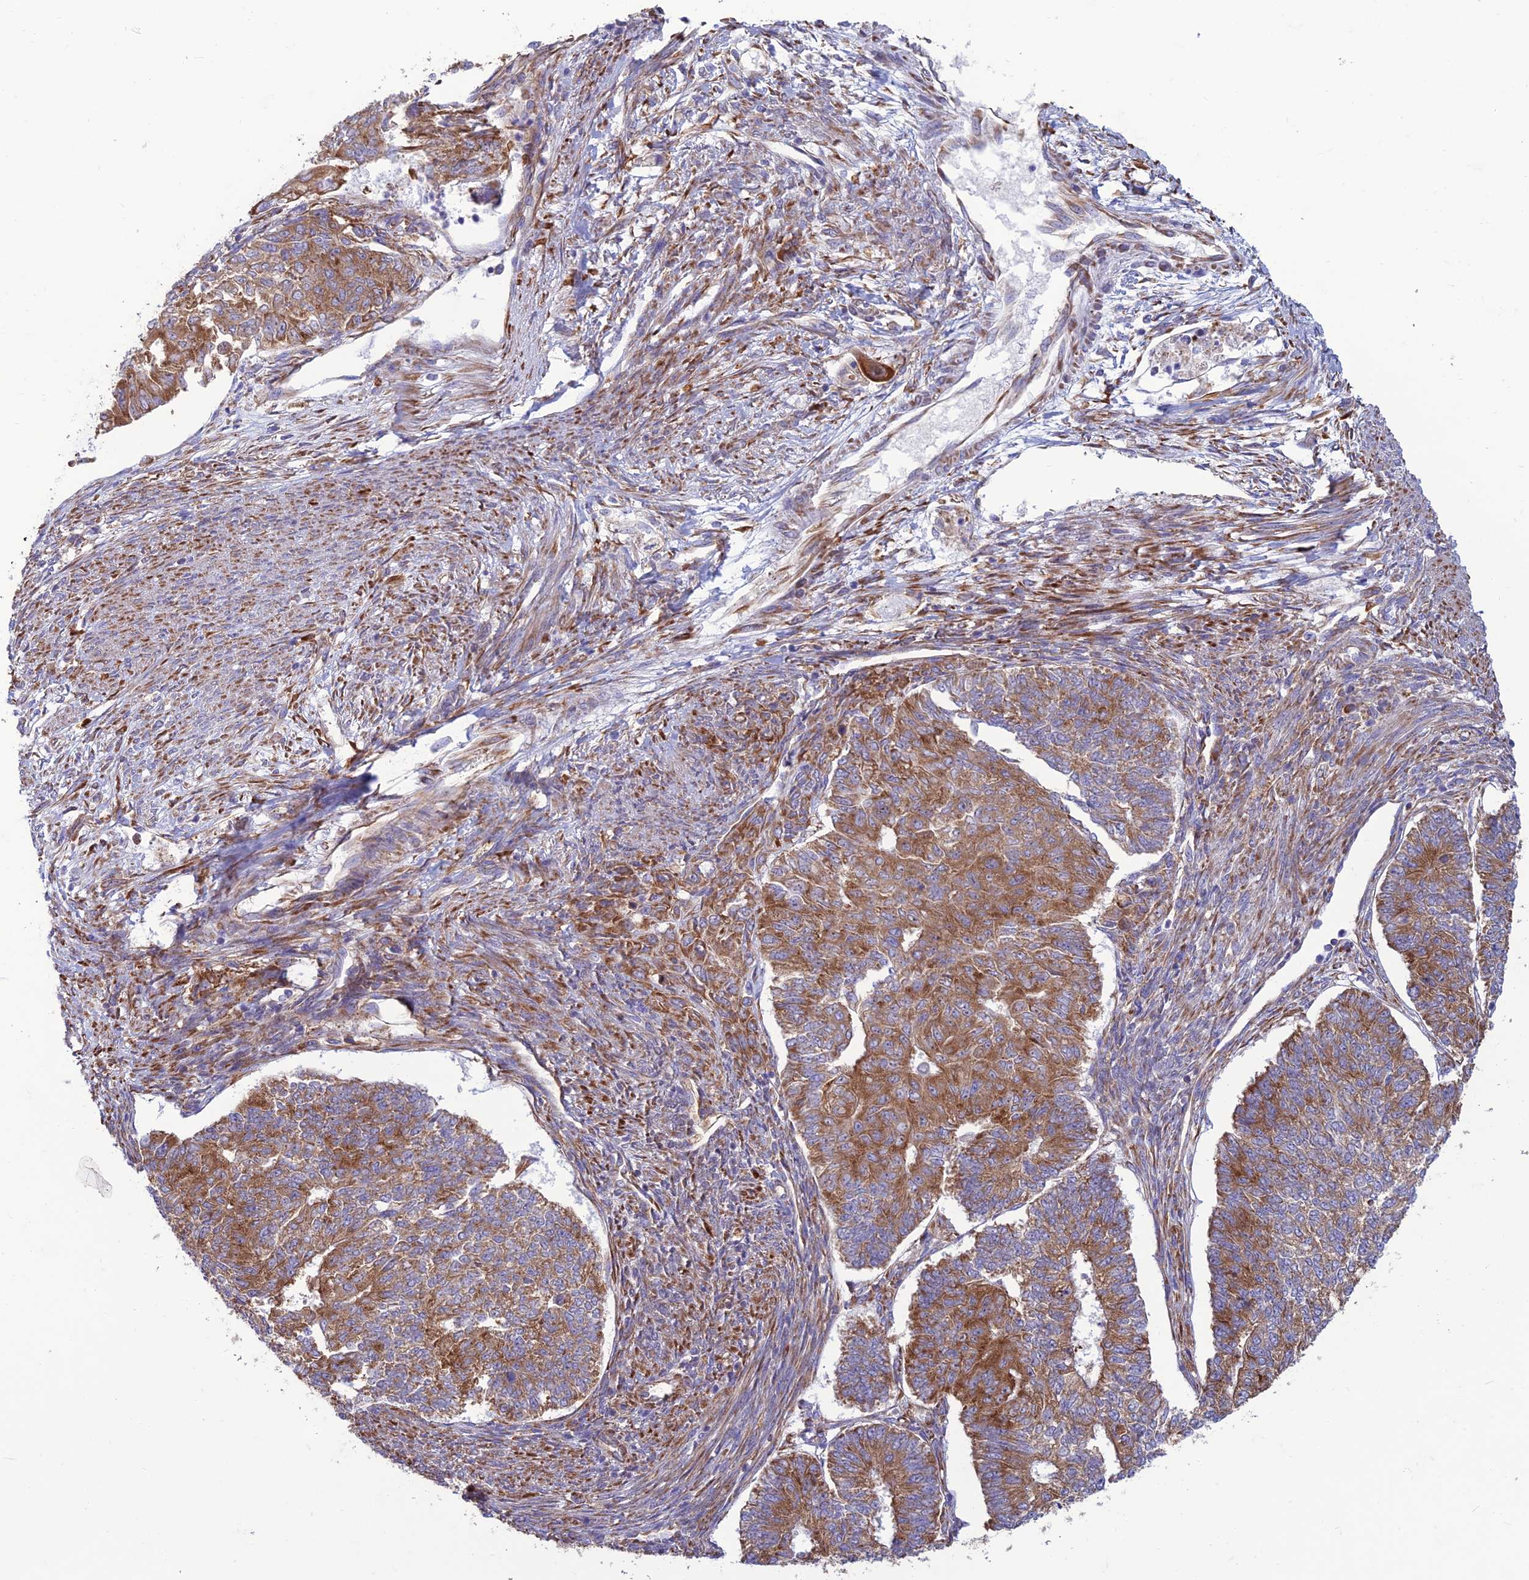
{"staining": {"intensity": "moderate", "quantity": ">75%", "location": "cytoplasmic/membranous"}, "tissue": "endometrial cancer", "cell_type": "Tumor cells", "image_type": "cancer", "snomed": [{"axis": "morphology", "description": "Adenocarcinoma, NOS"}, {"axis": "topography", "description": "Endometrium"}], "caption": "Protein staining of endometrial adenocarcinoma tissue demonstrates moderate cytoplasmic/membranous expression in approximately >75% of tumor cells. (DAB (3,3'-diaminobenzidine) = brown stain, brightfield microscopy at high magnification).", "gene": "RPL17-C18orf32", "patient": {"sex": "female", "age": 32}}